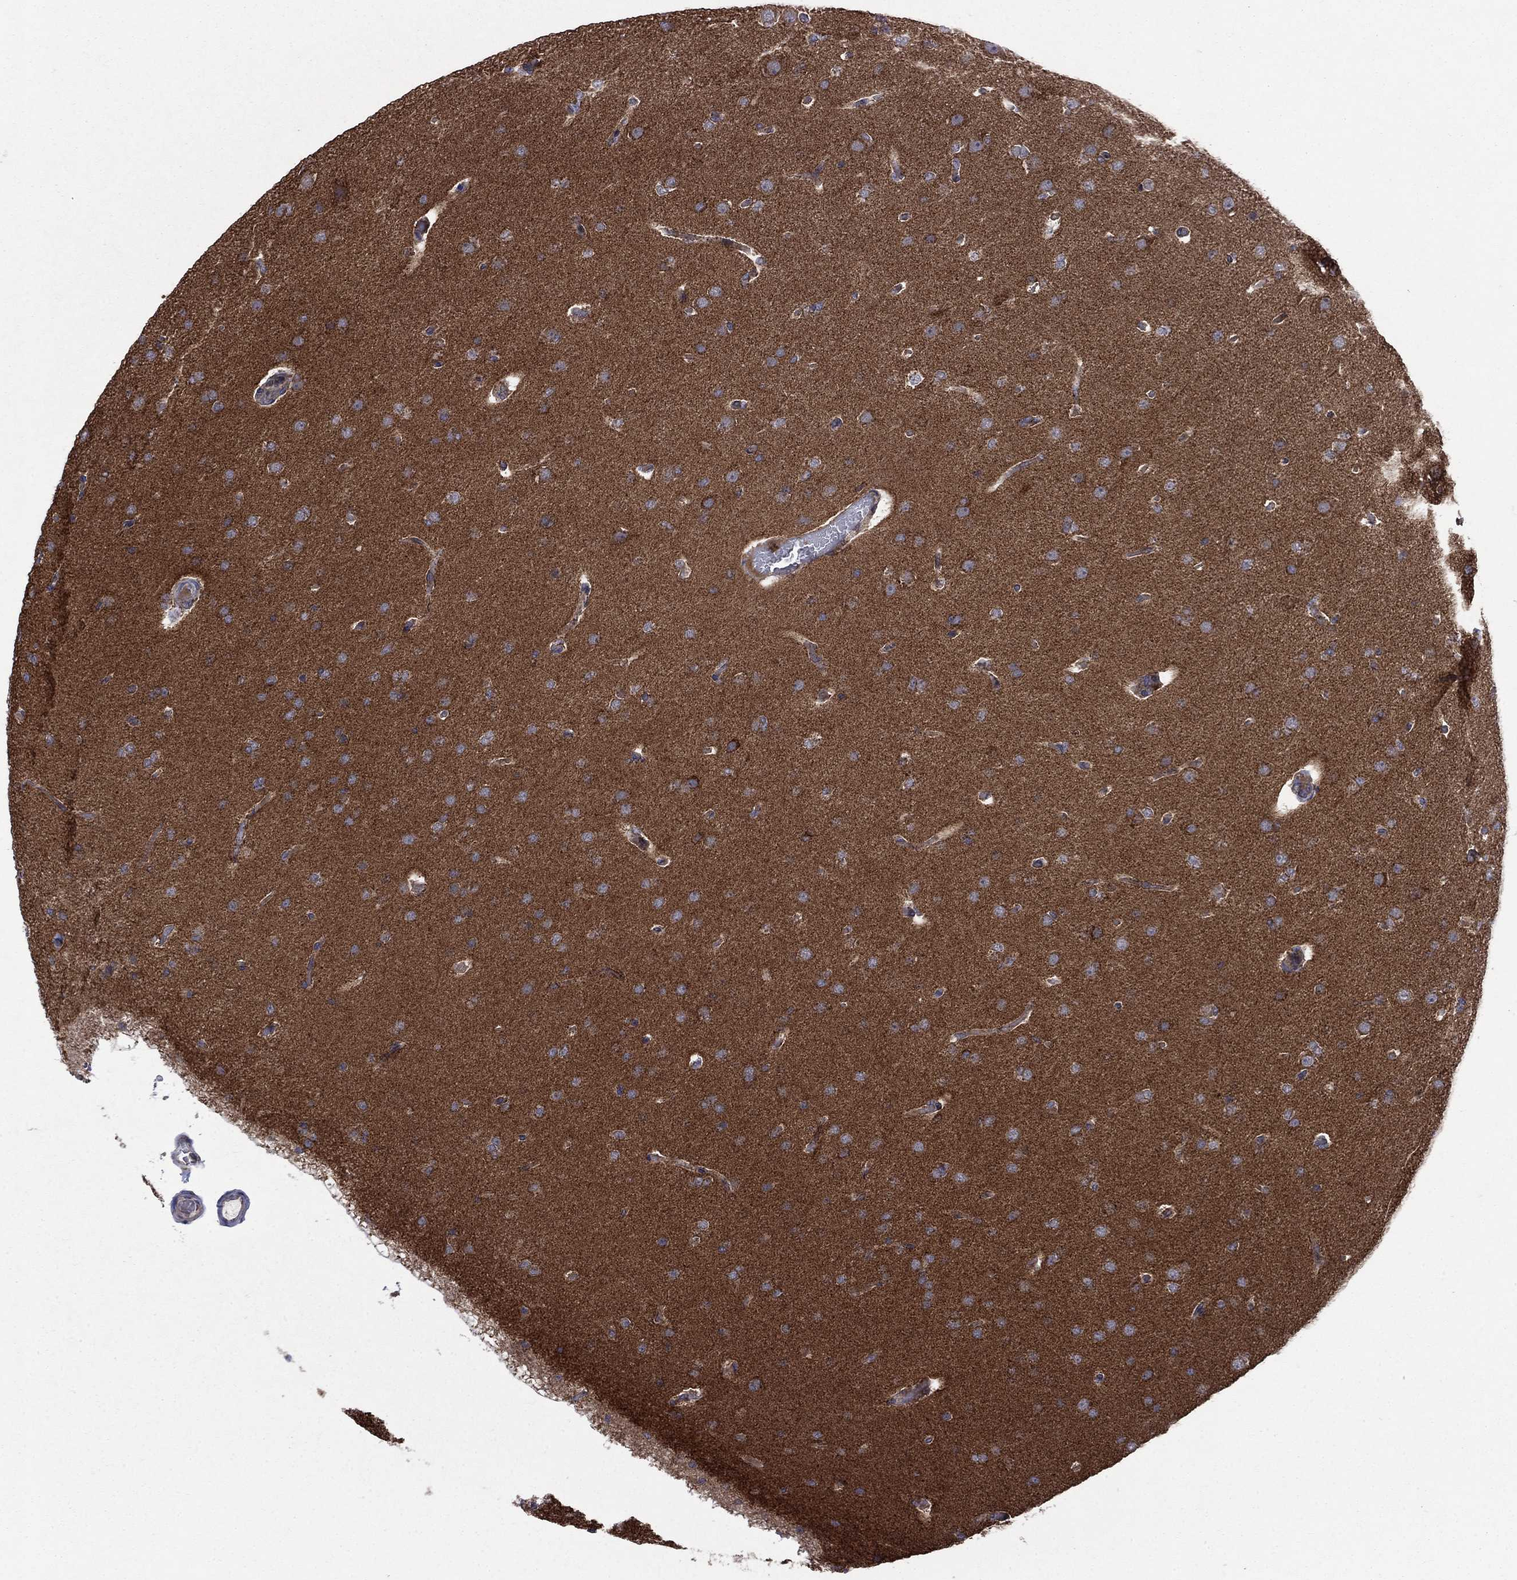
{"staining": {"intensity": "moderate", "quantity": "25%-75%", "location": "cytoplasmic/membranous"}, "tissue": "glioma", "cell_type": "Tumor cells", "image_type": "cancer", "snomed": [{"axis": "morphology", "description": "Glioma, malignant, Low grade"}, {"axis": "topography", "description": "Brain"}], "caption": "An IHC photomicrograph of tumor tissue is shown. Protein staining in brown labels moderate cytoplasmic/membranous positivity in glioma within tumor cells. The protein is shown in brown color, while the nuclei are stained blue.", "gene": "RNF19B", "patient": {"sex": "male", "age": 41}}